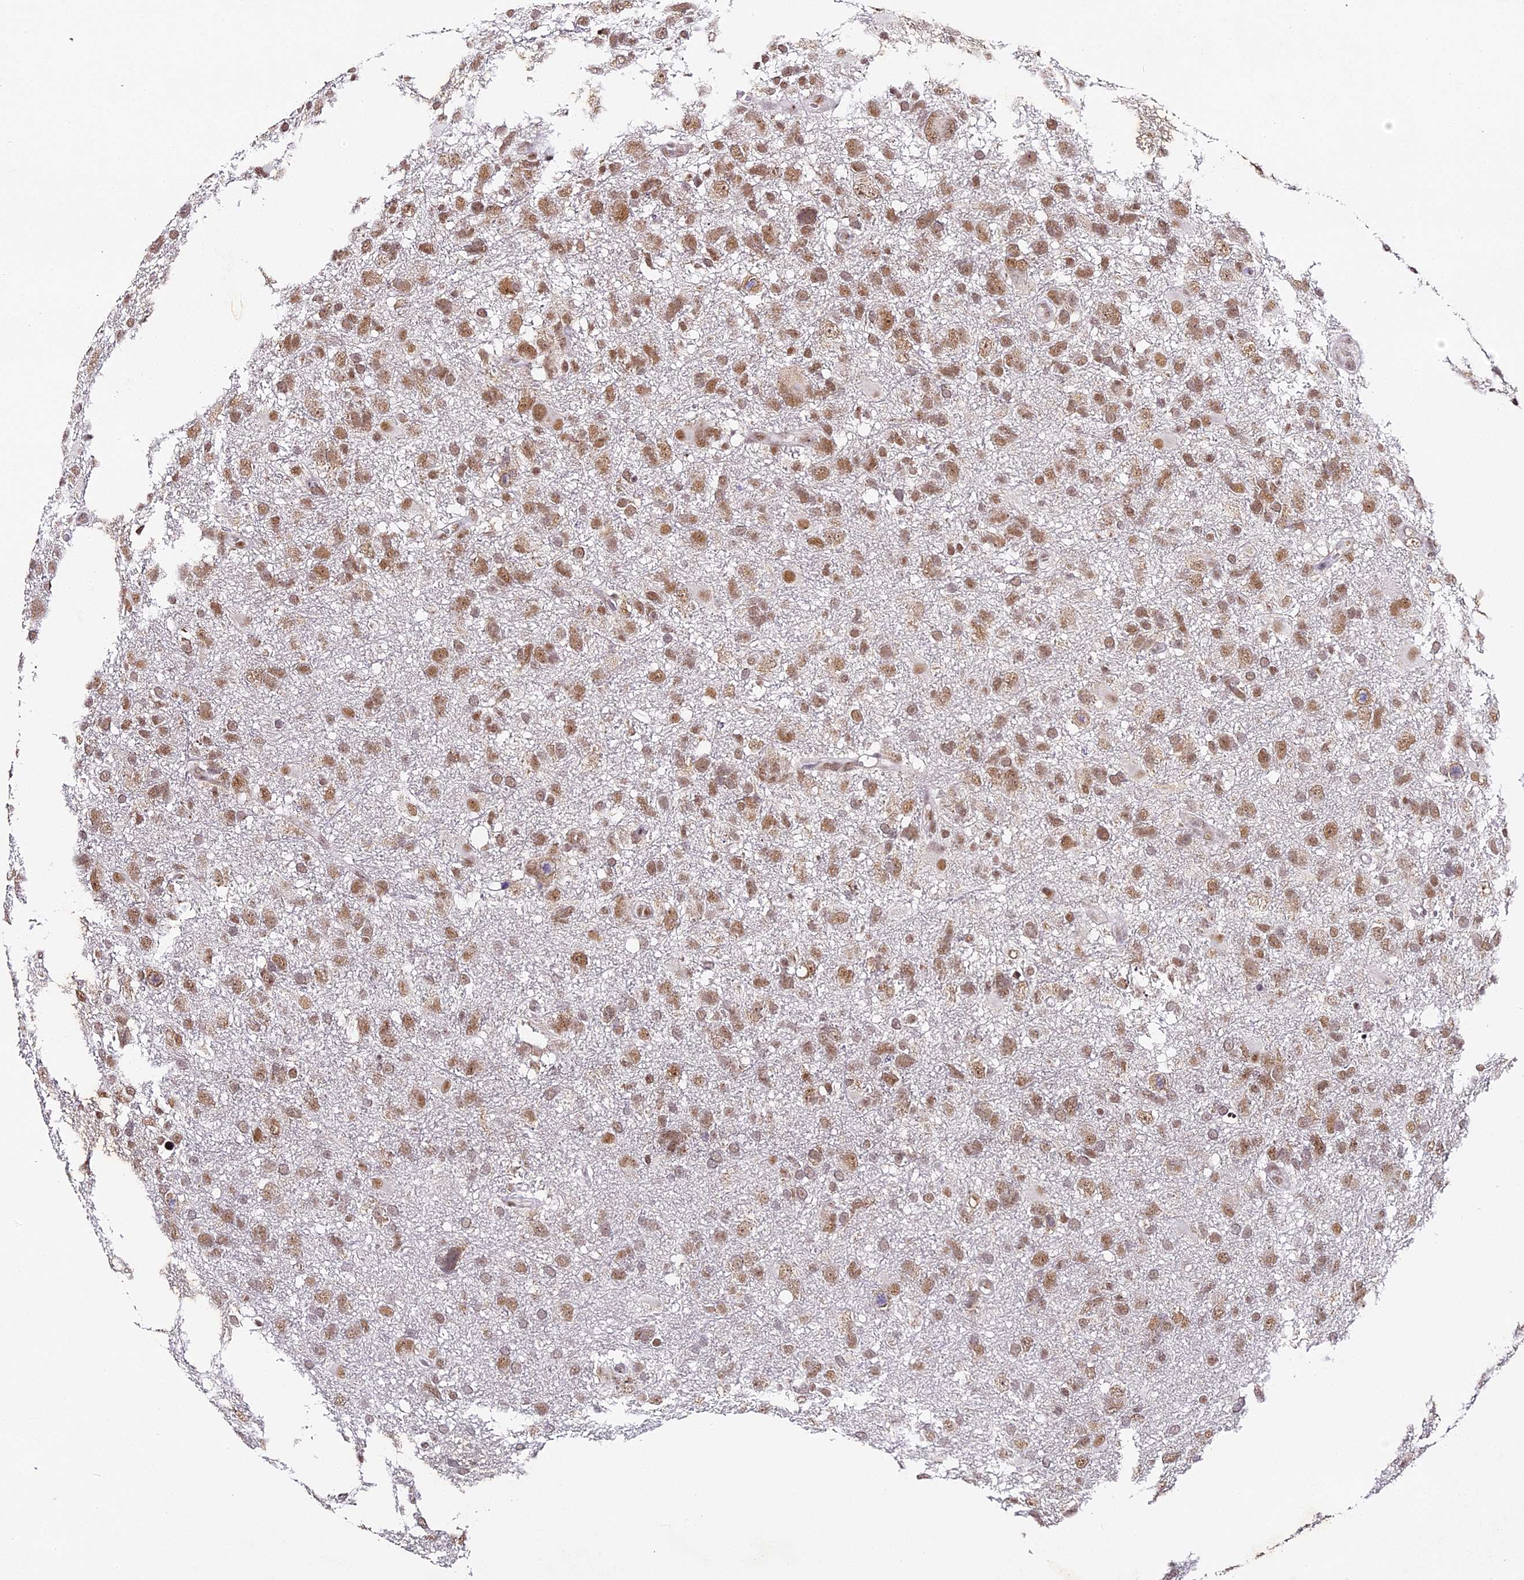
{"staining": {"intensity": "moderate", "quantity": "25%-75%", "location": "nuclear"}, "tissue": "glioma", "cell_type": "Tumor cells", "image_type": "cancer", "snomed": [{"axis": "morphology", "description": "Glioma, malignant, High grade"}, {"axis": "topography", "description": "Brain"}], "caption": "About 25%-75% of tumor cells in glioma demonstrate moderate nuclear protein staining as visualized by brown immunohistochemical staining.", "gene": "NCBP1", "patient": {"sex": "male", "age": 61}}